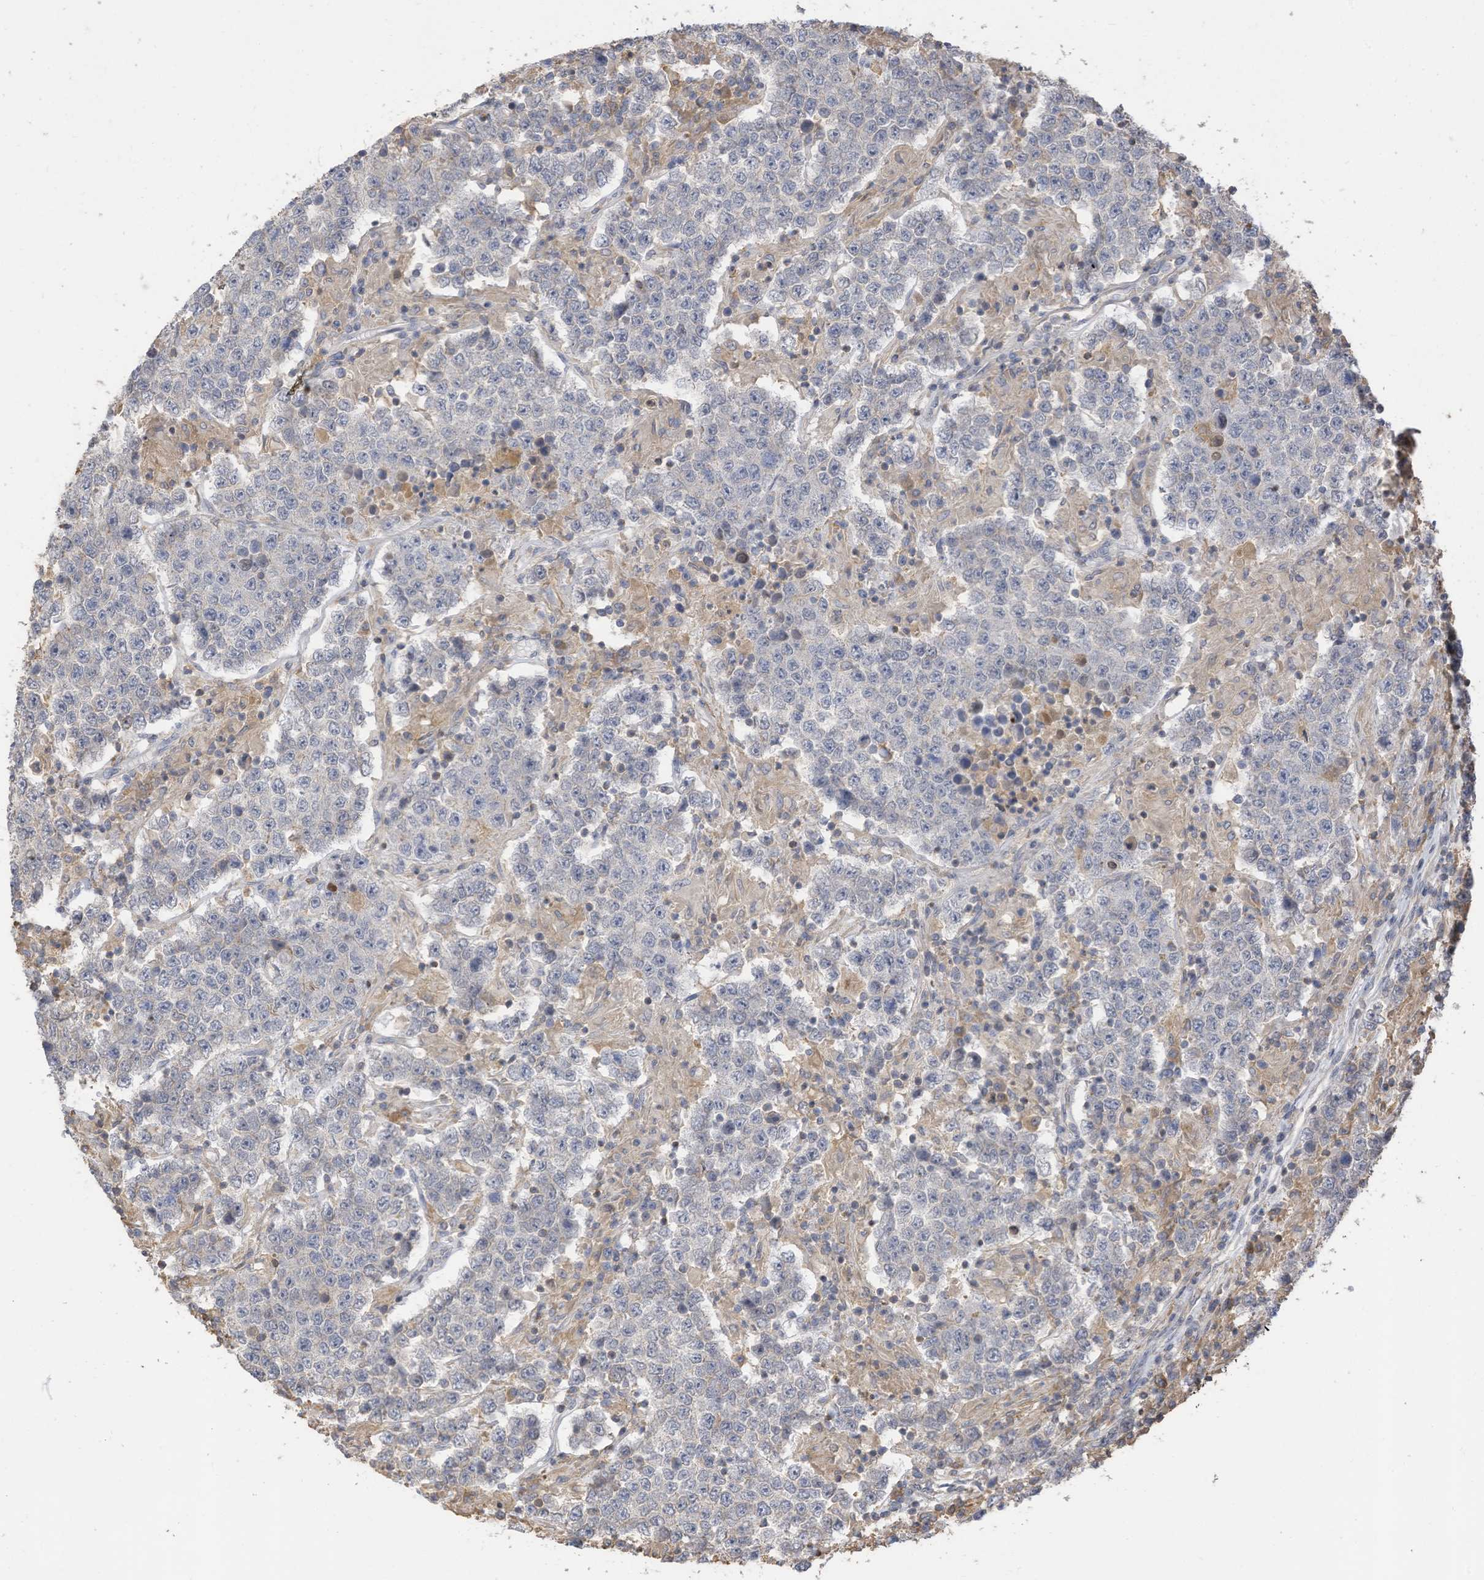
{"staining": {"intensity": "negative", "quantity": "none", "location": "none"}, "tissue": "testis cancer", "cell_type": "Tumor cells", "image_type": "cancer", "snomed": [{"axis": "morphology", "description": "Normal tissue, NOS"}, {"axis": "morphology", "description": "Urothelial carcinoma, High grade"}, {"axis": "morphology", "description": "Seminoma, NOS"}, {"axis": "morphology", "description": "Carcinoma, Embryonal, NOS"}, {"axis": "topography", "description": "Urinary bladder"}, {"axis": "topography", "description": "Testis"}], "caption": "Immunohistochemistry of human testis cancer shows no expression in tumor cells. Brightfield microscopy of immunohistochemistry stained with DAB (3,3'-diaminobenzidine) (brown) and hematoxylin (blue), captured at high magnification.", "gene": "SLFN14", "patient": {"sex": "male", "age": 41}}